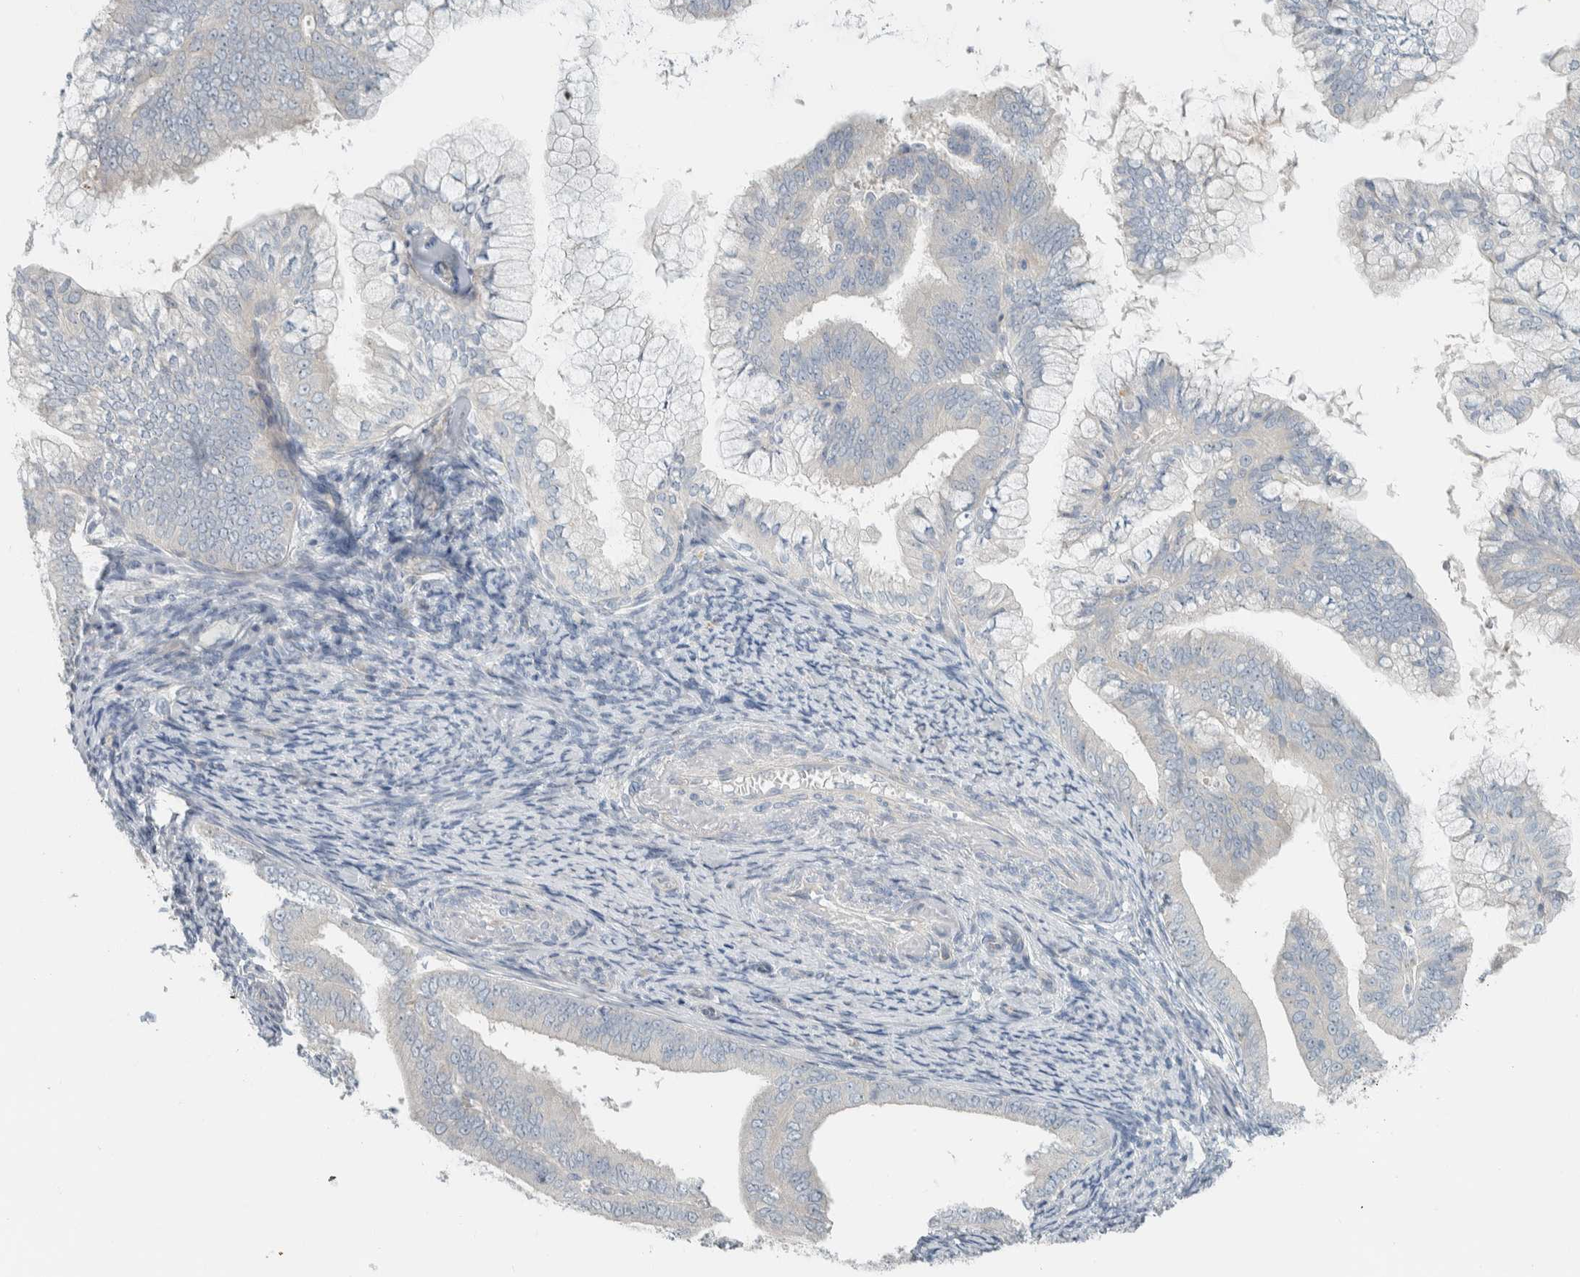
{"staining": {"intensity": "negative", "quantity": "none", "location": "none"}, "tissue": "endometrial cancer", "cell_type": "Tumor cells", "image_type": "cancer", "snomed": [{"axis": "morphology", "description": "Adenocarcinoma, NOS"}, {"axis": "topography", "description": "Endometrium"}], "caption": "DAB (3,3'-diaminobenzidine) immunohistochemical staining of human adenocarcinoma (endometrial) displays no significant positivity in tumor cells. (DAB (3,3'-diaminobenzidine) IHC visualized using brightfield microscopy, high magnification).", "gene": "HGS", "patient": {"sex": "female", "age": 63}}